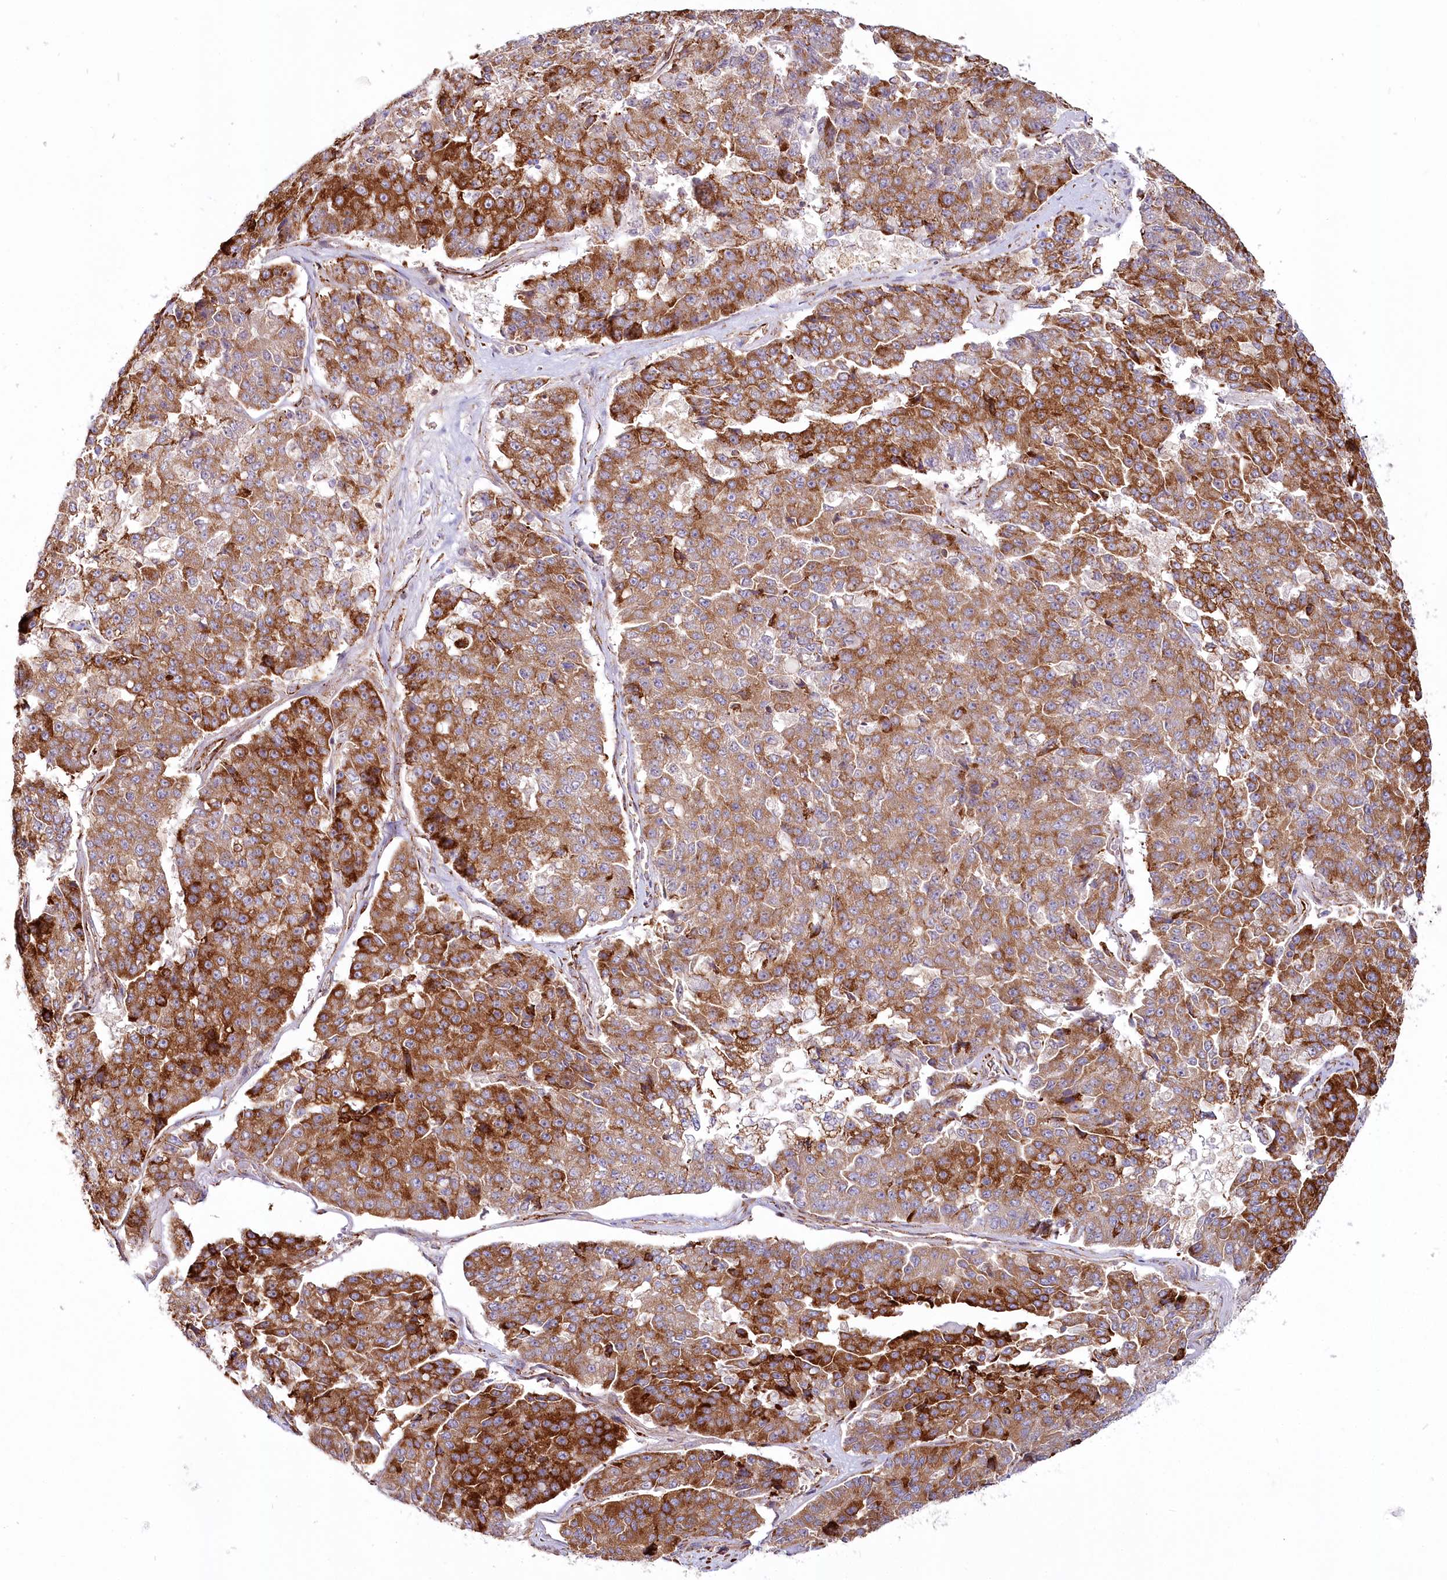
{"staining": {"intensity": "moderate", "quantity": ">75%", "location": "cytoplasmic/membranous"}, "tissue": "pancreatic cancer", "cell_type": "Tumor cells", "image_type": "cancer", "snomed": [{"axis": "morphology", "description": "Adenocarcinoma, NOS"}, {"axis": "topography", "description": "Pancreas"}], "caption": "Human pancreatic adenocarcinoma stained for a protein (brown) displays moderate cytoplasmic/membranous positive expression in about >75% of tumor cells.", "gene": "POGLUT1", "patient": {"sex": "male", "age": 50}}